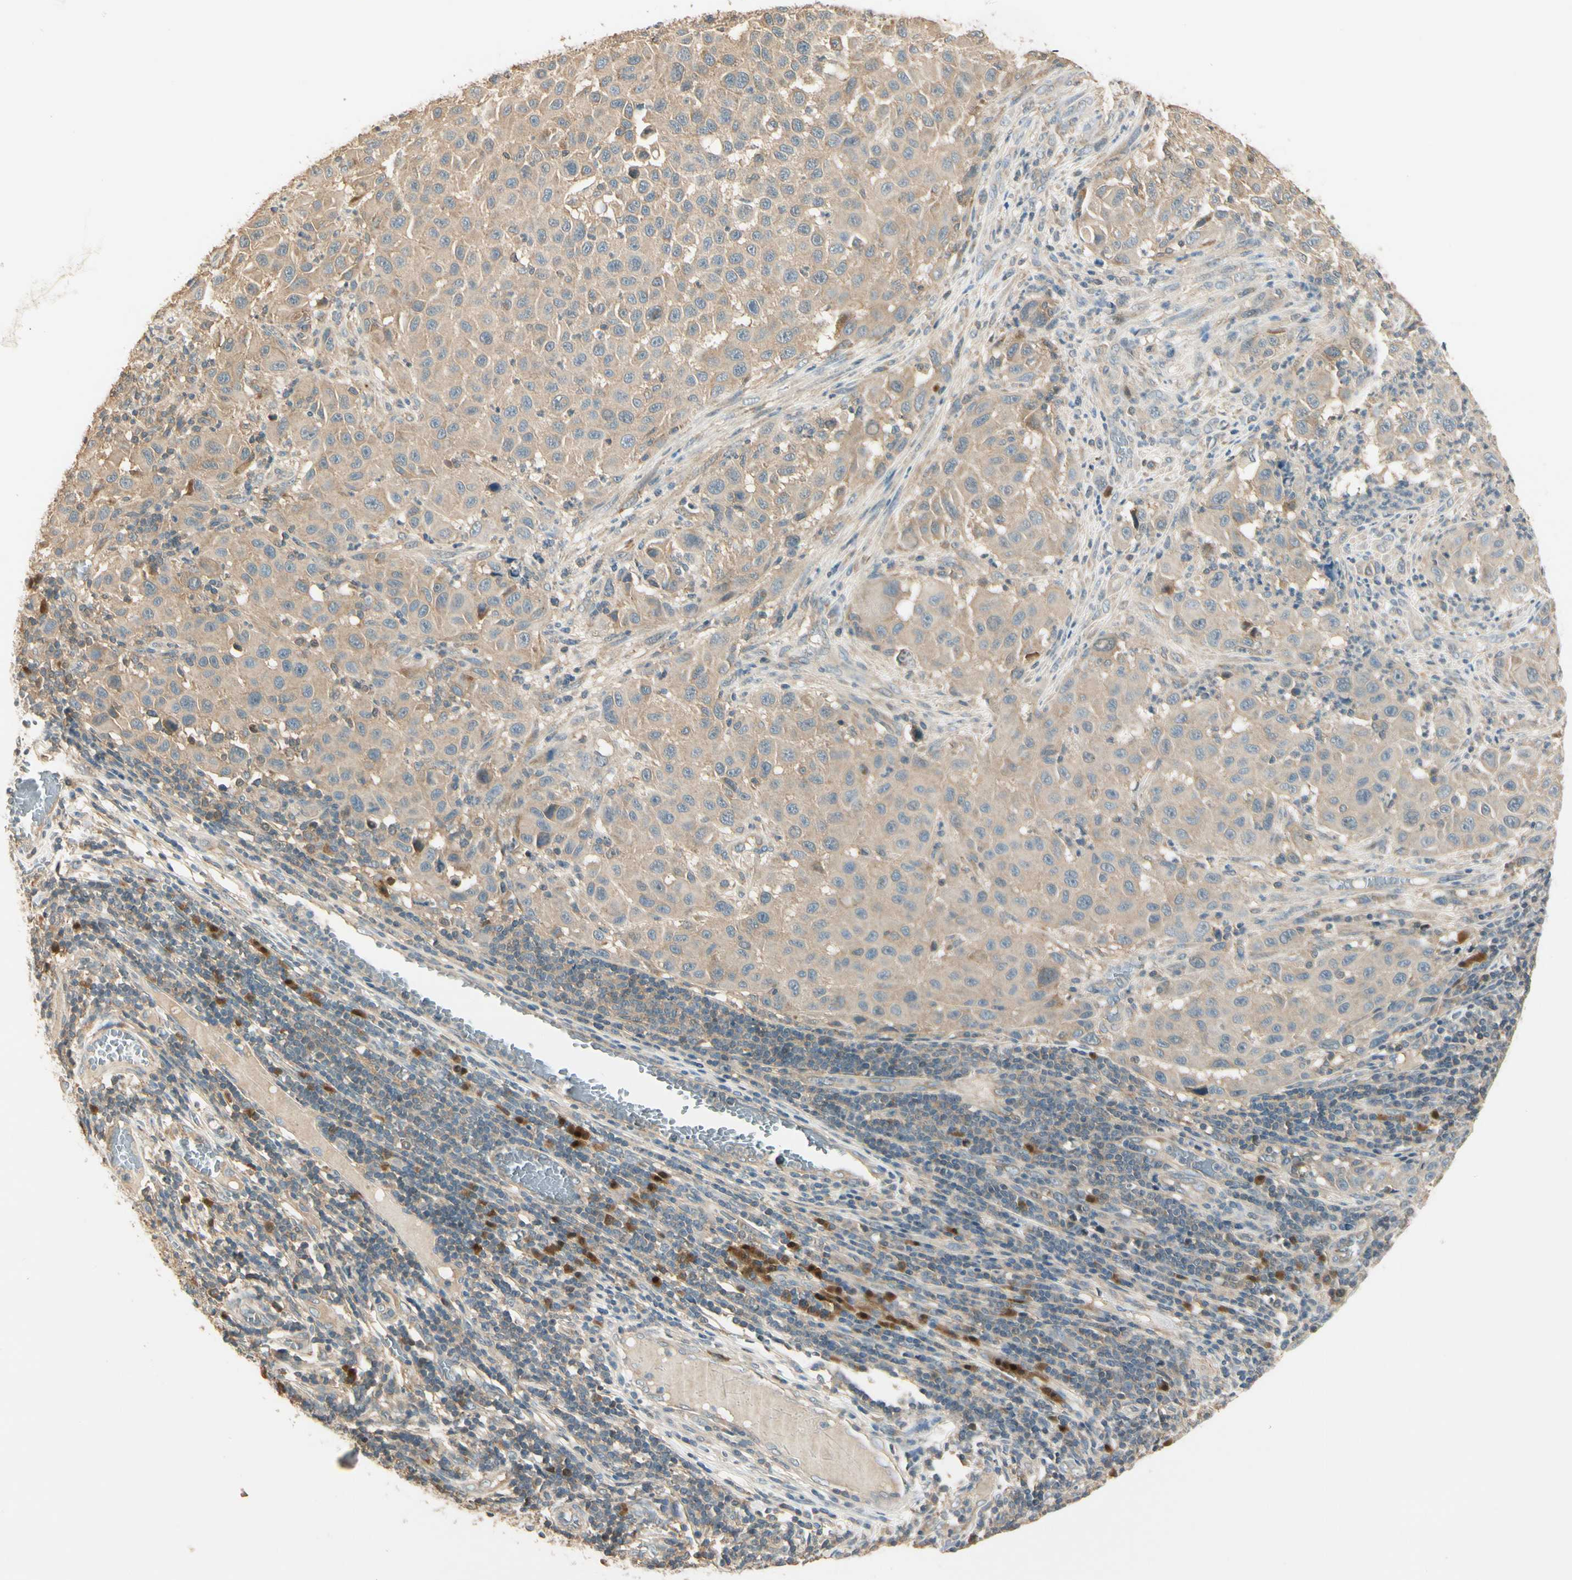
{"staining": {"intensity": "weak", "quantity": ">75%", "location": "cytoplasmic/membranous"}, "tissue": "melanoma", "cell_type": "Tumor cells", "image_type": "cancer", "snomed": [{"axis": "morphology", "description": "Malignant melanoma, Metastatic site"}, {"axis": "topography", "description": "Lymph node"}], "caption": "Tumor cells exhibit low levels of weak cytoplasmic/membranous positivity in approximately >75% of cells in malignant melanoma (metastatic site).", "gene": "PLXNA1", "patient": {"sex": "male", "age": 61}}